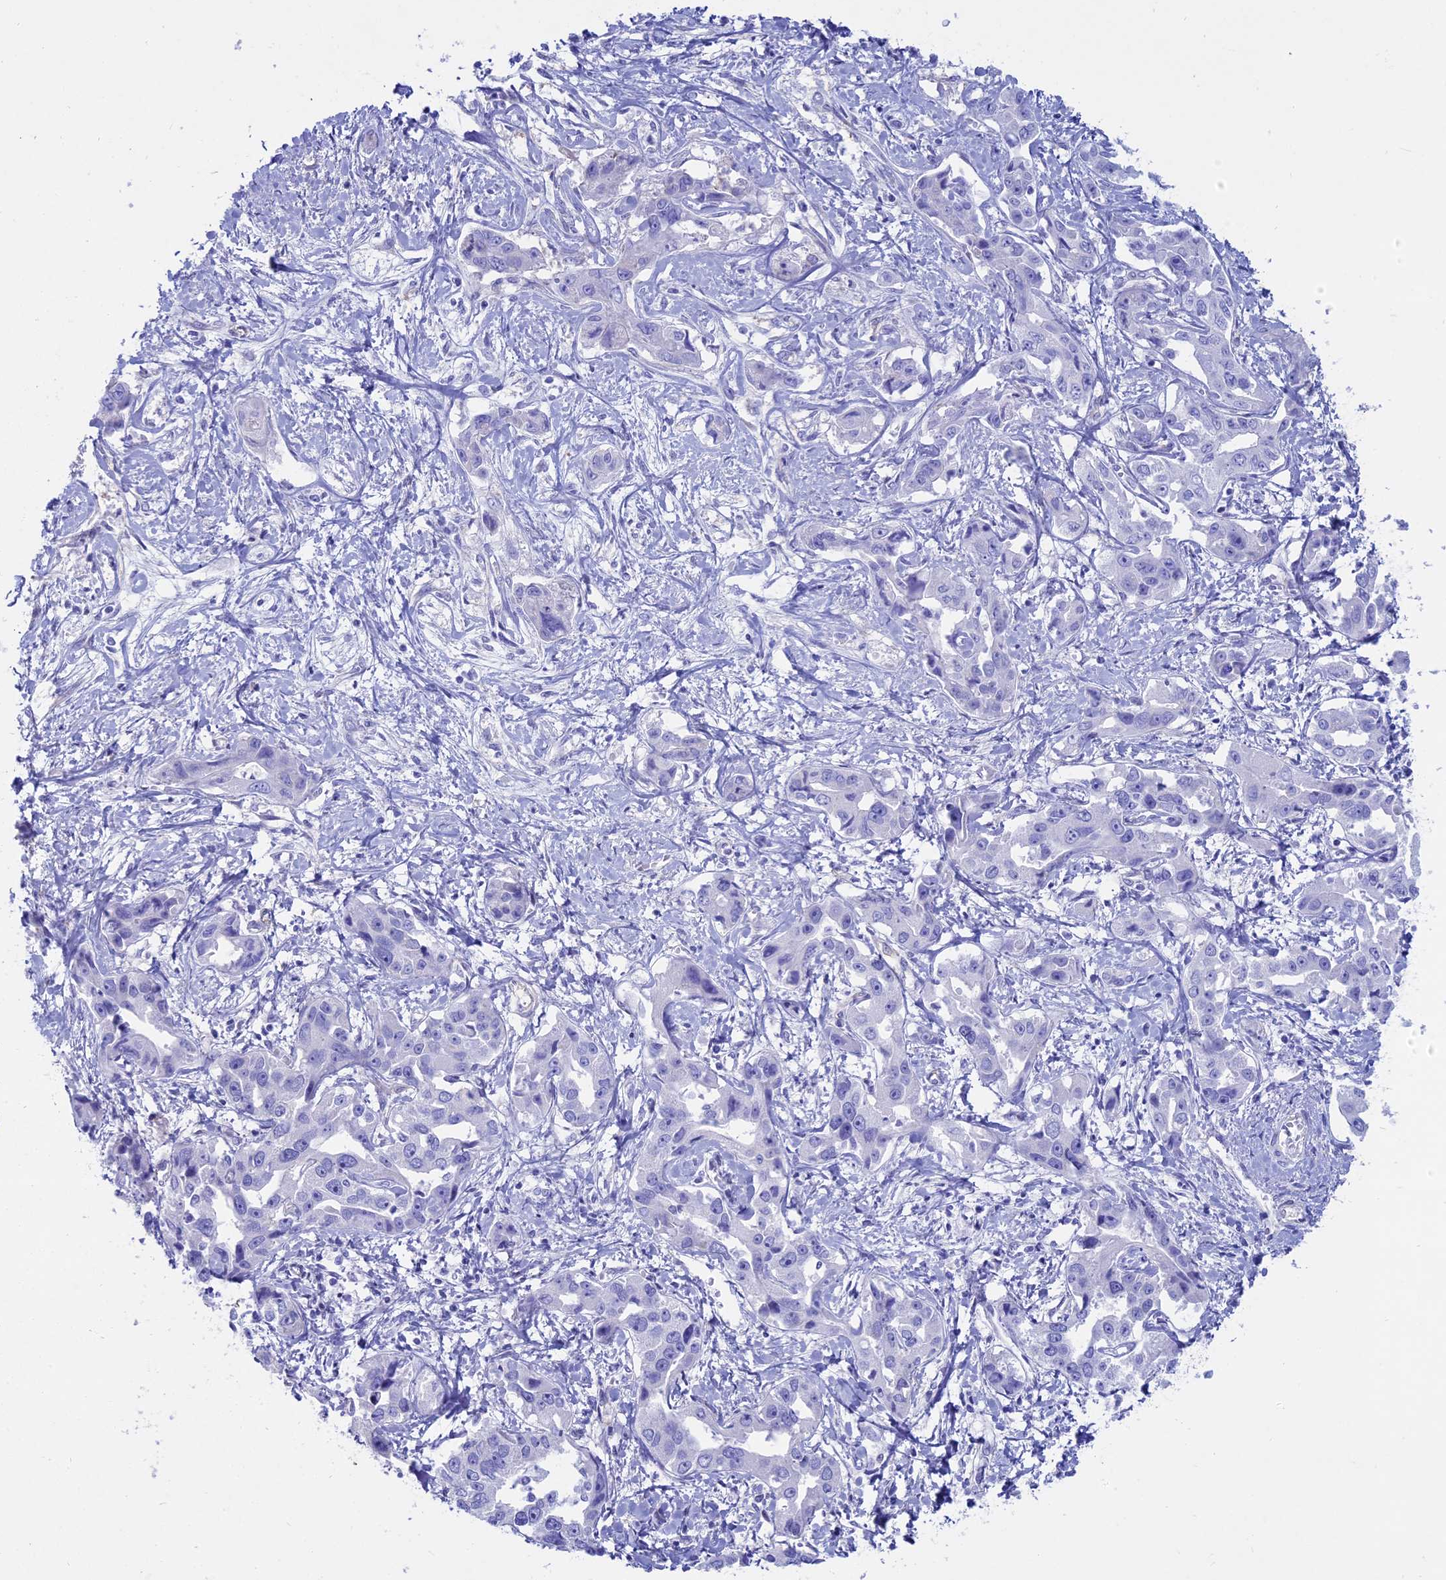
{"staining": {"intensity": "negative", "quantity": "none", "location": "none"}, "tissue": "liver cancer", "cell_type": "Tumor cells", "image_type": "cancer", "snomed": [{"axis": "morphology", "description": "Cholangiocarcinoma"}, {"axis": "topography", "description": "Liver"}], "caption": "Human liver cancer stained for a protein using immunohistochemistry reveals no staining in tumor cells.", "gene": "OR2AE1", "patient": {"sex": "male", "age": 59}}